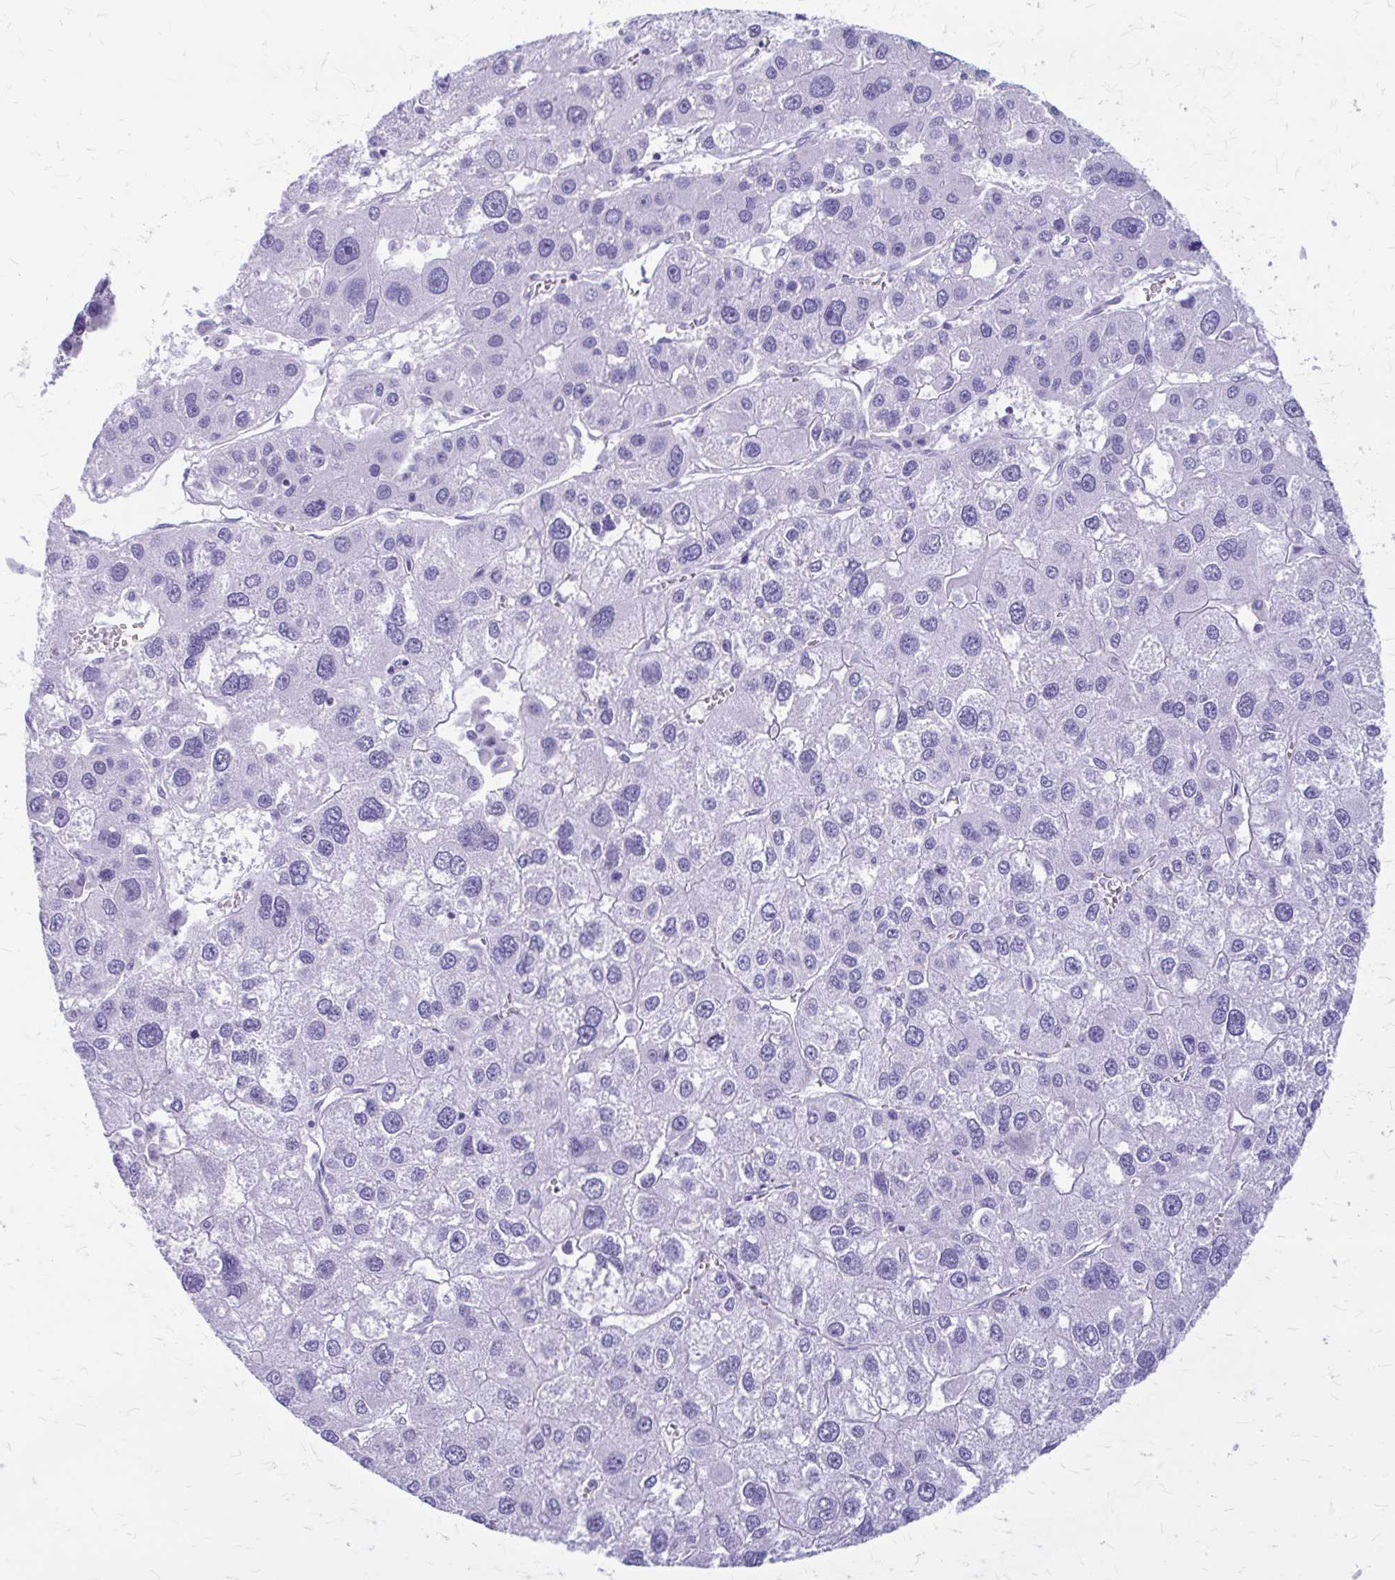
{"staining": {"intensity": "negative", "quantity": "none", "location": "none"}, "tissue": "liver cancer", "cell_type": "Tumor cells", "image_type": "cancer", "snomed": [{"axis": "morphology", "description": "Carcinoma, Hepatocellular, NOS"}, {"axis": "topography", "description": "Liver"}], "caption": "Tumor cells are negative for brown protein staining in liver cancer.", "gene": "KLHDC7A", "patient": {"sex": "male", "age": 73}}